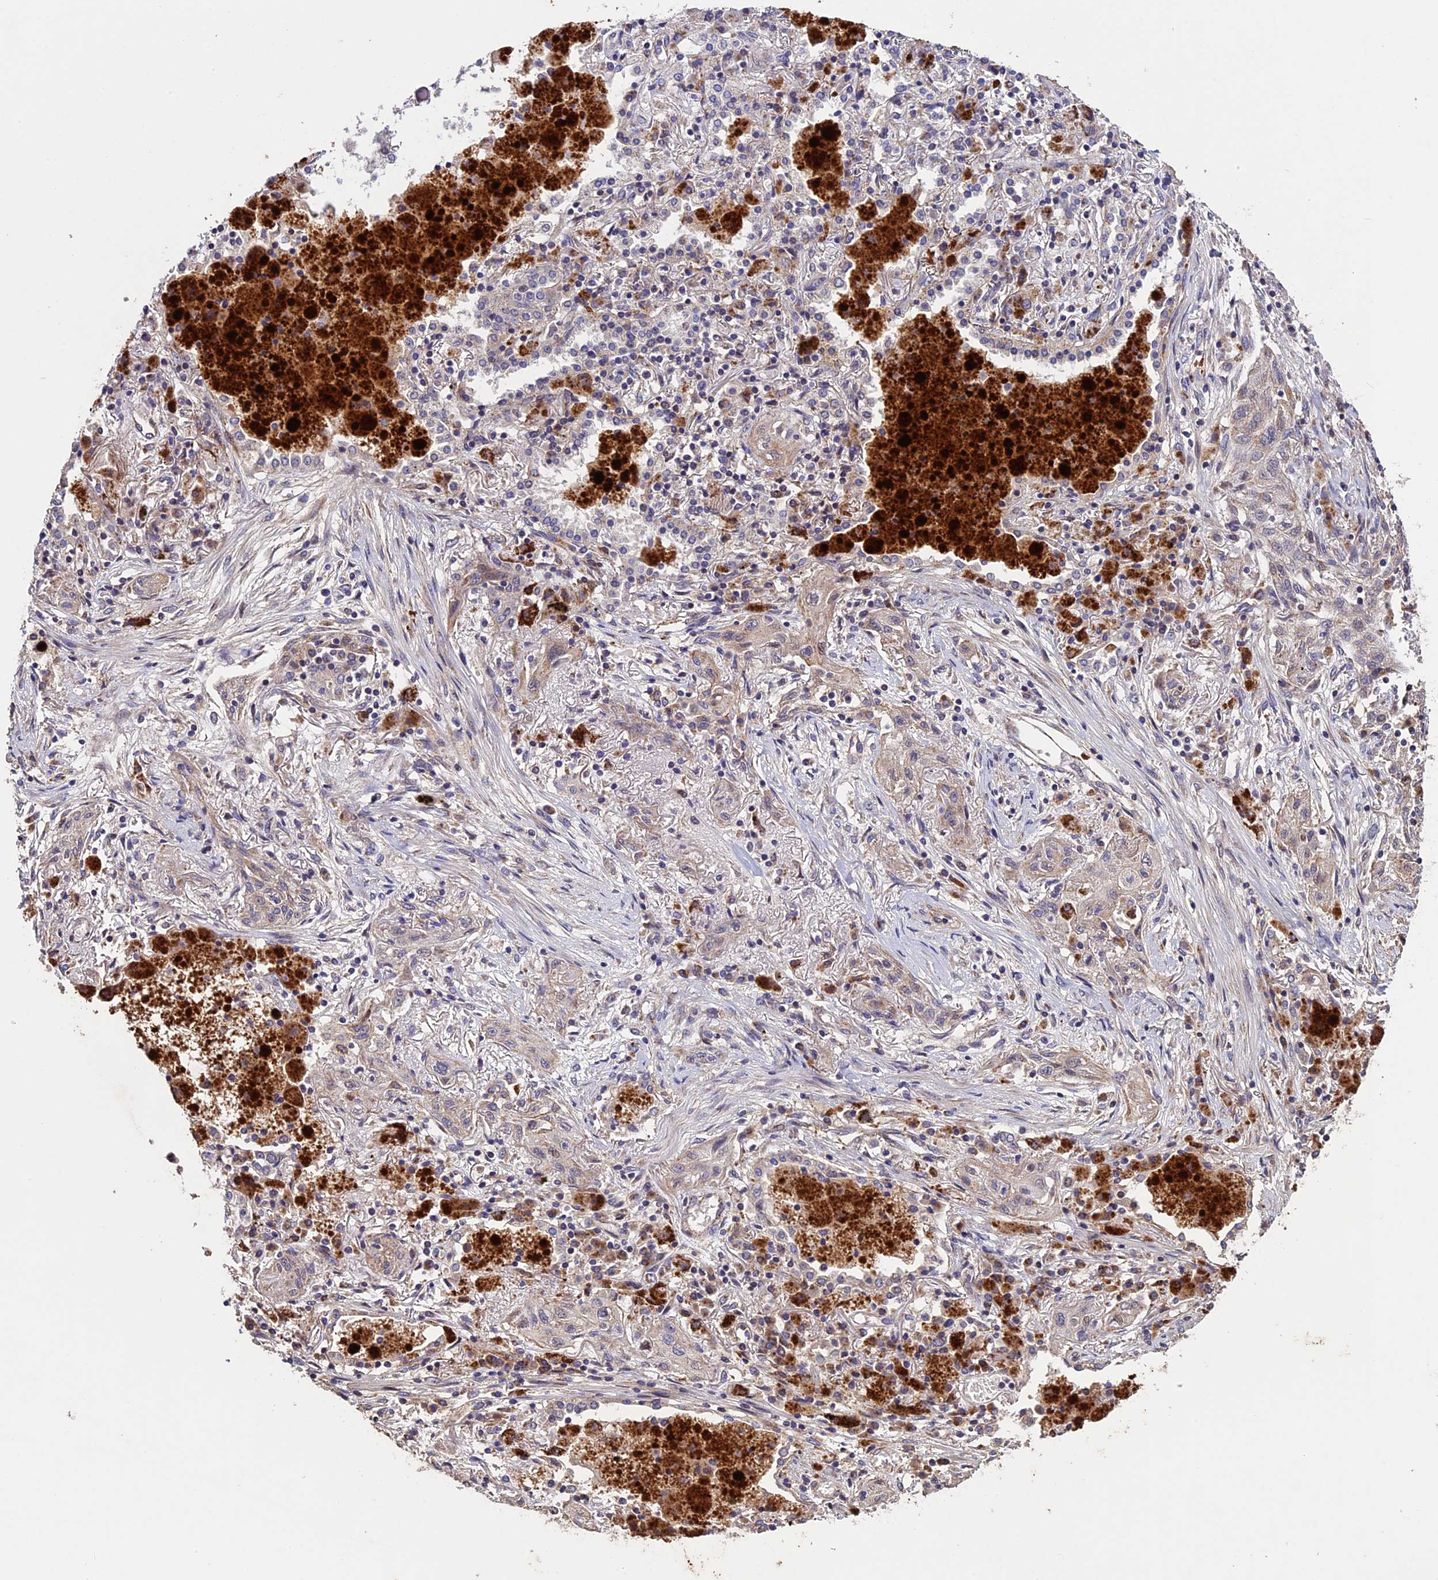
{"staining": {"intensity": "weak", "quantity": "25%-75%", "location": "cytoplasmic/membranous"}, "tissue": "lung cancer", "cell_type": "Tumor cells", "image_type": "cancer", "snomed": [{"axis": "morphology", "description": "Squamous cell carcinoma, NOS"}, {"axis": "topography", "description": "Lung"}], "caption": "Lung squamous cell carcinoma was stained to show a protein in brown. There is low levels of weak cytoplasmic/membranous staining in approximately 25%-75% of tumor cells. (brown staining indicates protein expression, while blue staining denotes nuclei).", "gene": "RNF17", "patient": {"sex": "female", "age": 47}}